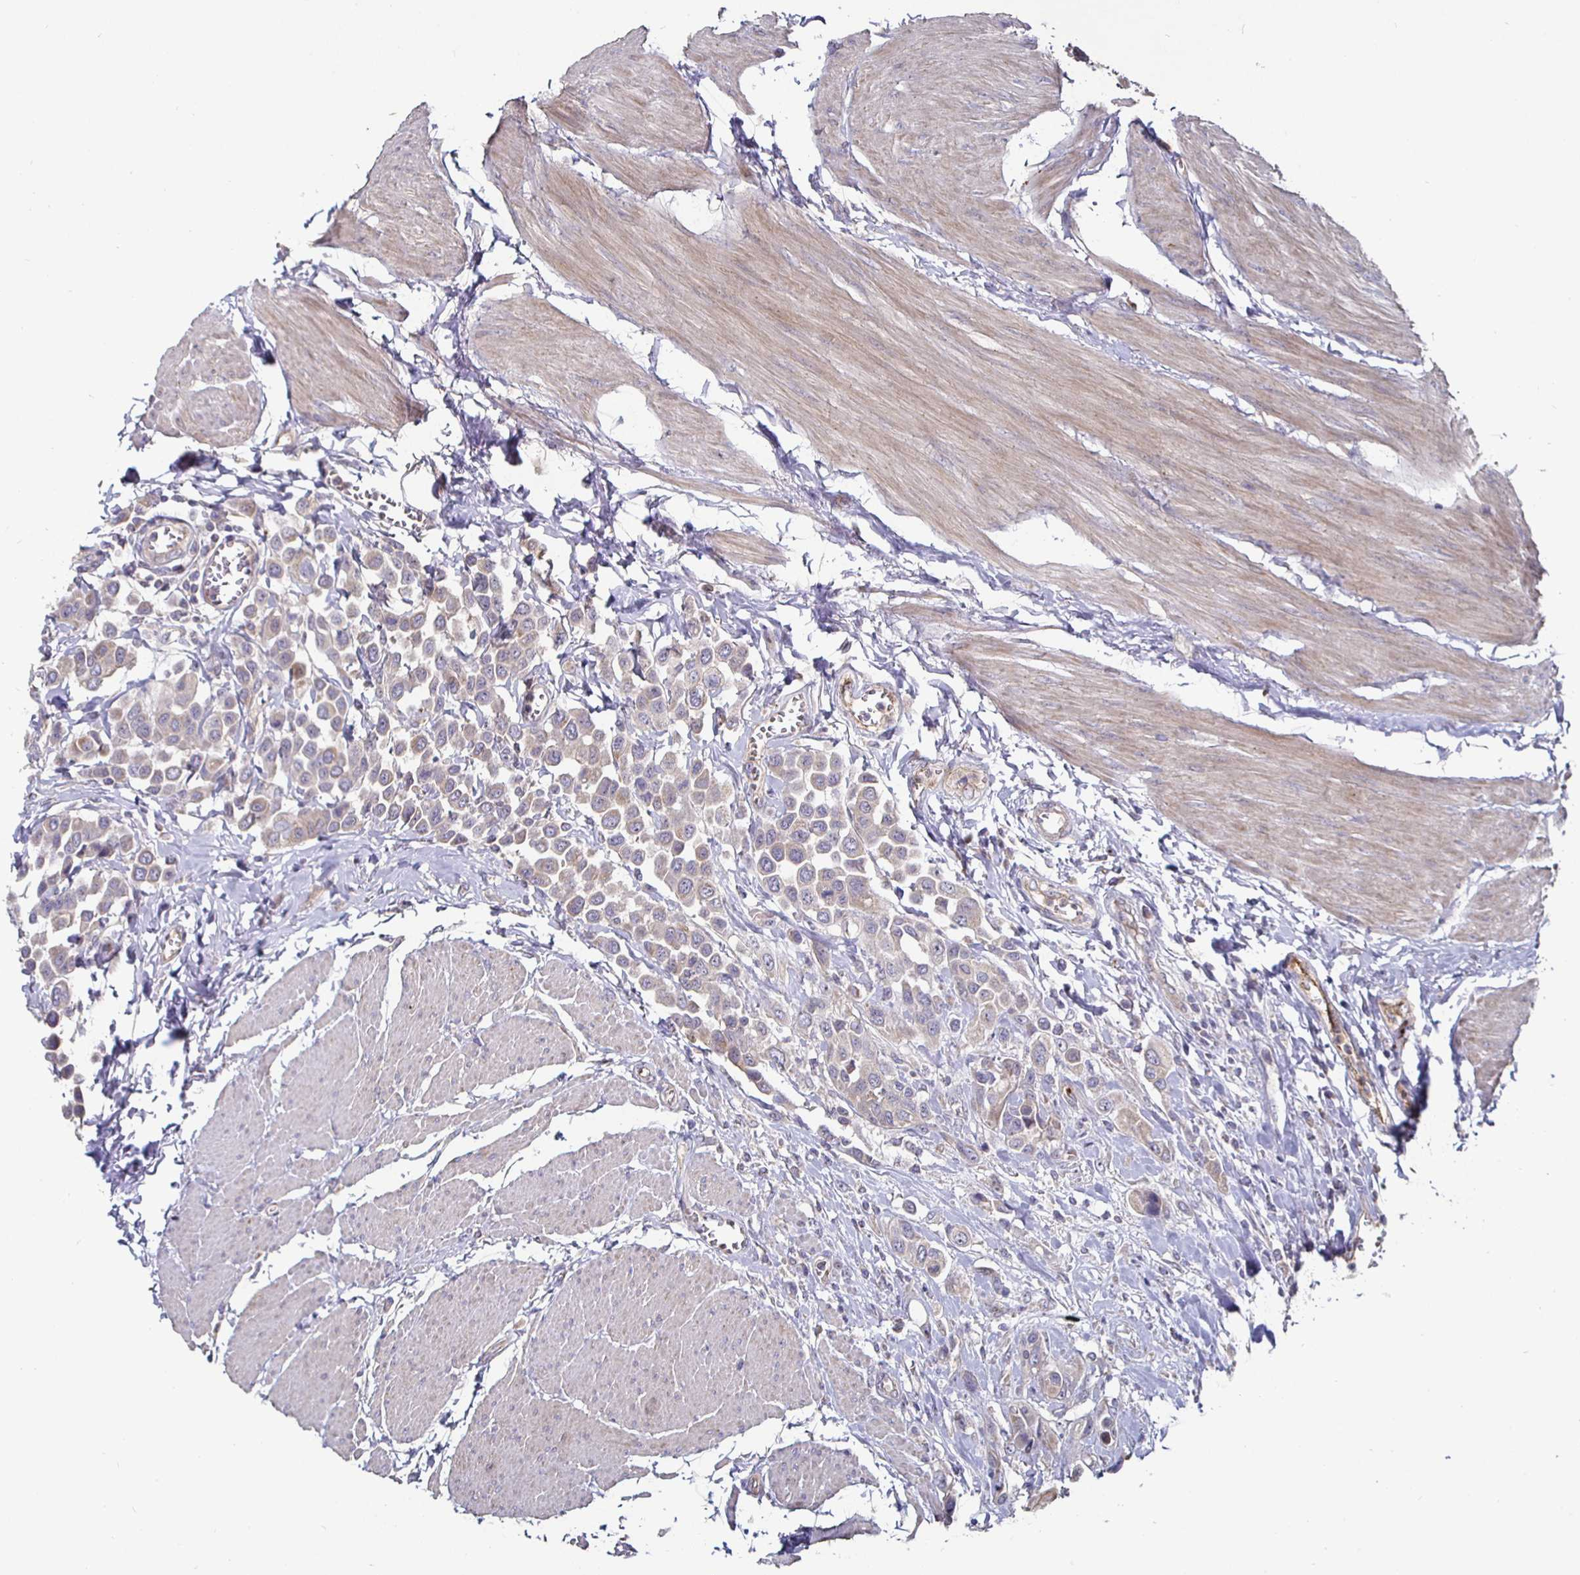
{"staining": {"intensity": "weak", "quantity": ">75%", "location": "cytoplasmic/membranous"}, "tissue": "urothelial cancer", "cell_type": "Tumor cells", "image_type": "cancer", "snomed": [{"axis": "morphology", "description": "Urothelial carcinoma, High grade"}, {"axis": "topography", "description": "Urinary bladder"}], "caption": "A photomicrograph of human urothelial cancer stained for a protein shows weak cytoplasmic/membranous brown staining in tumor cells.", "gene": "NRSN1", "patient": {"sex": "male", "age": 50}}